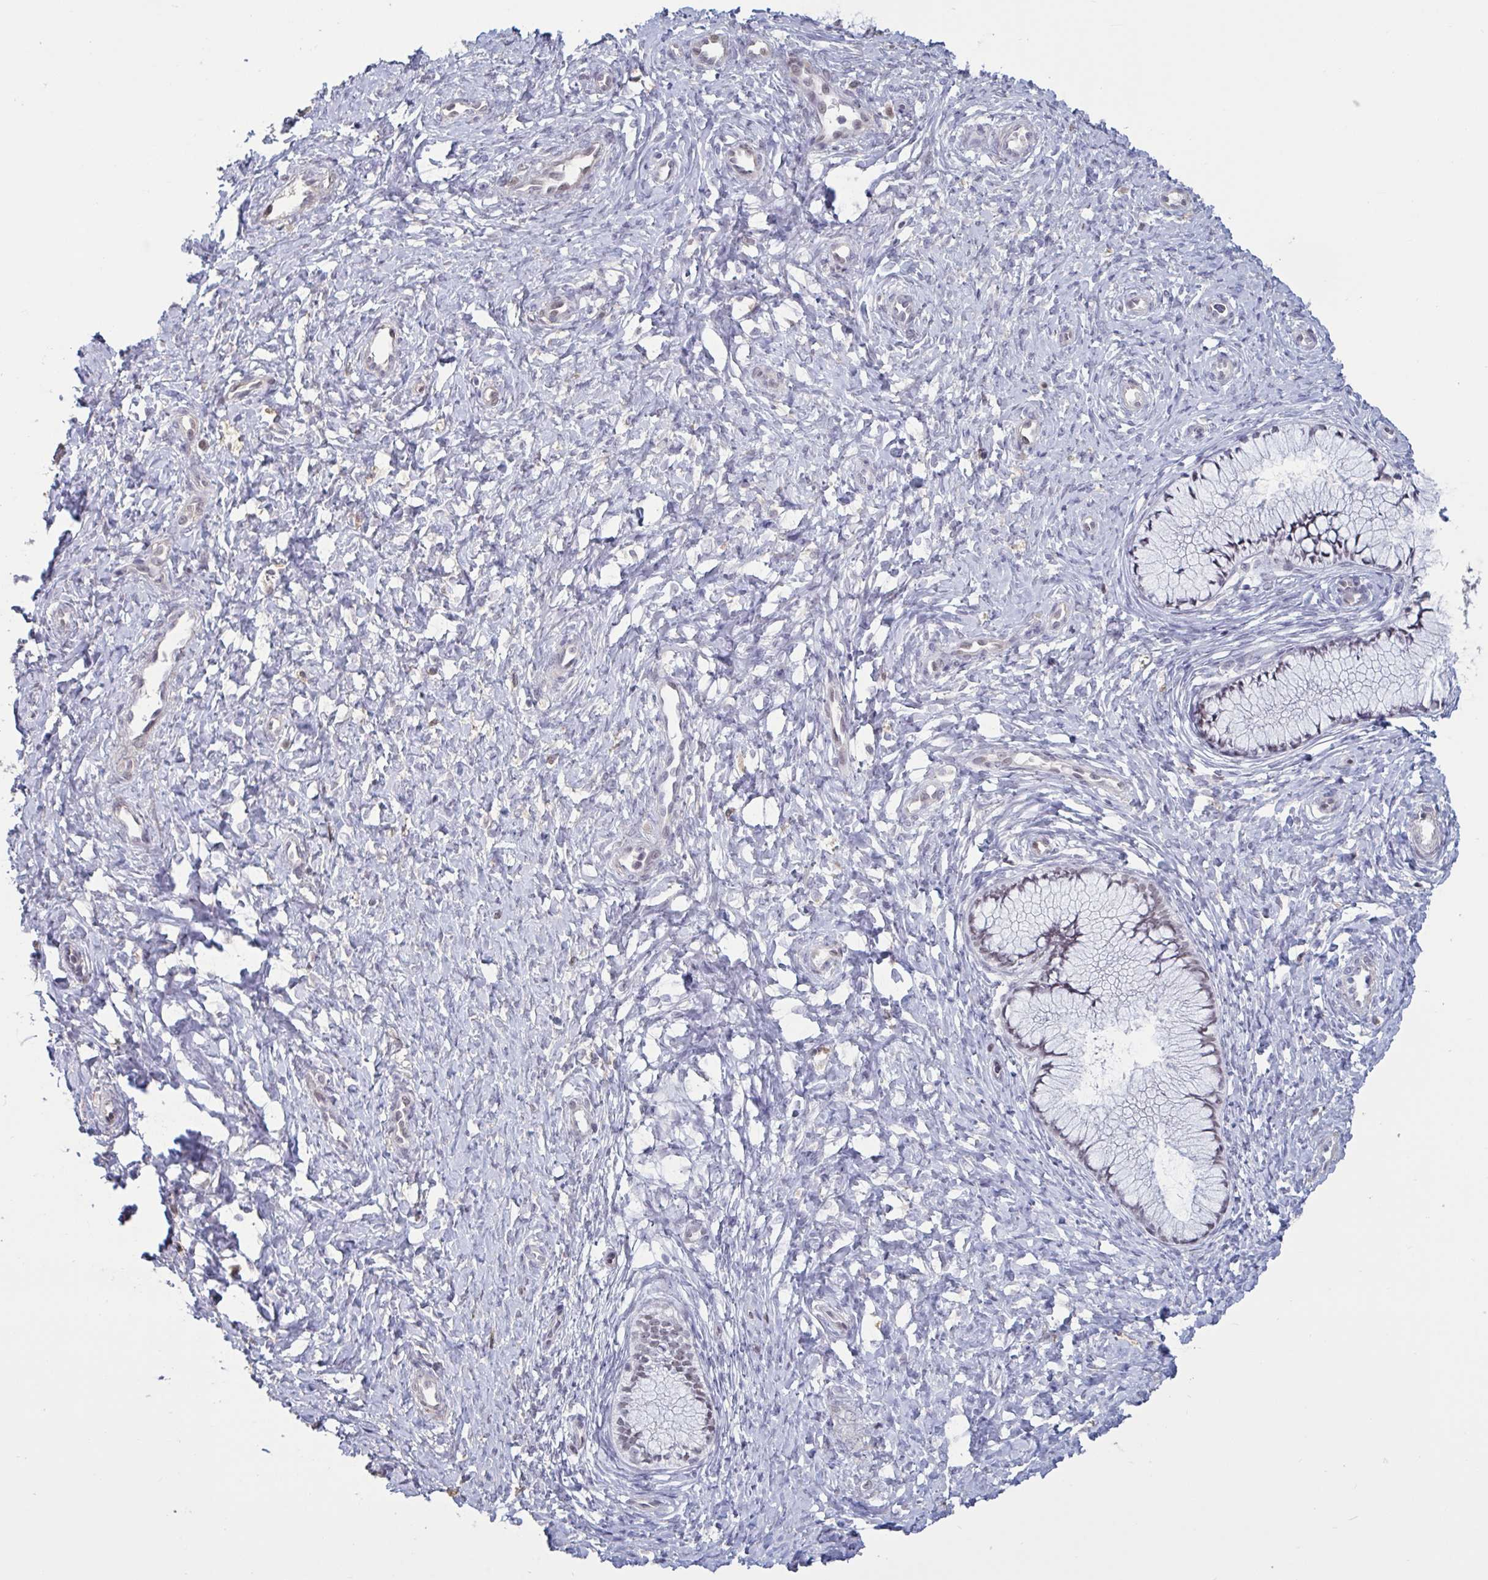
{"staining": {"intensity": "weak", "quantity": "<25%", "location": "nuclear"}, "tissue": "cervix", "cell_type": "Glandular cells", "image_type": "normal", "snomed": [{"axis": "morphology", "description": "Normal tissue, NOS"}, {"axis": "topography", "description": "Cervix"}], "caption": "Glandular cells show no significant protein positivity in unremarkable cervix. (DAB (3,3'-diaminobenzidine) immunohistochemistry visualized using brightfield microscopy, high magnification).", "gene": "BCL7B", "patient": {"sex": "female", "age": 37}}